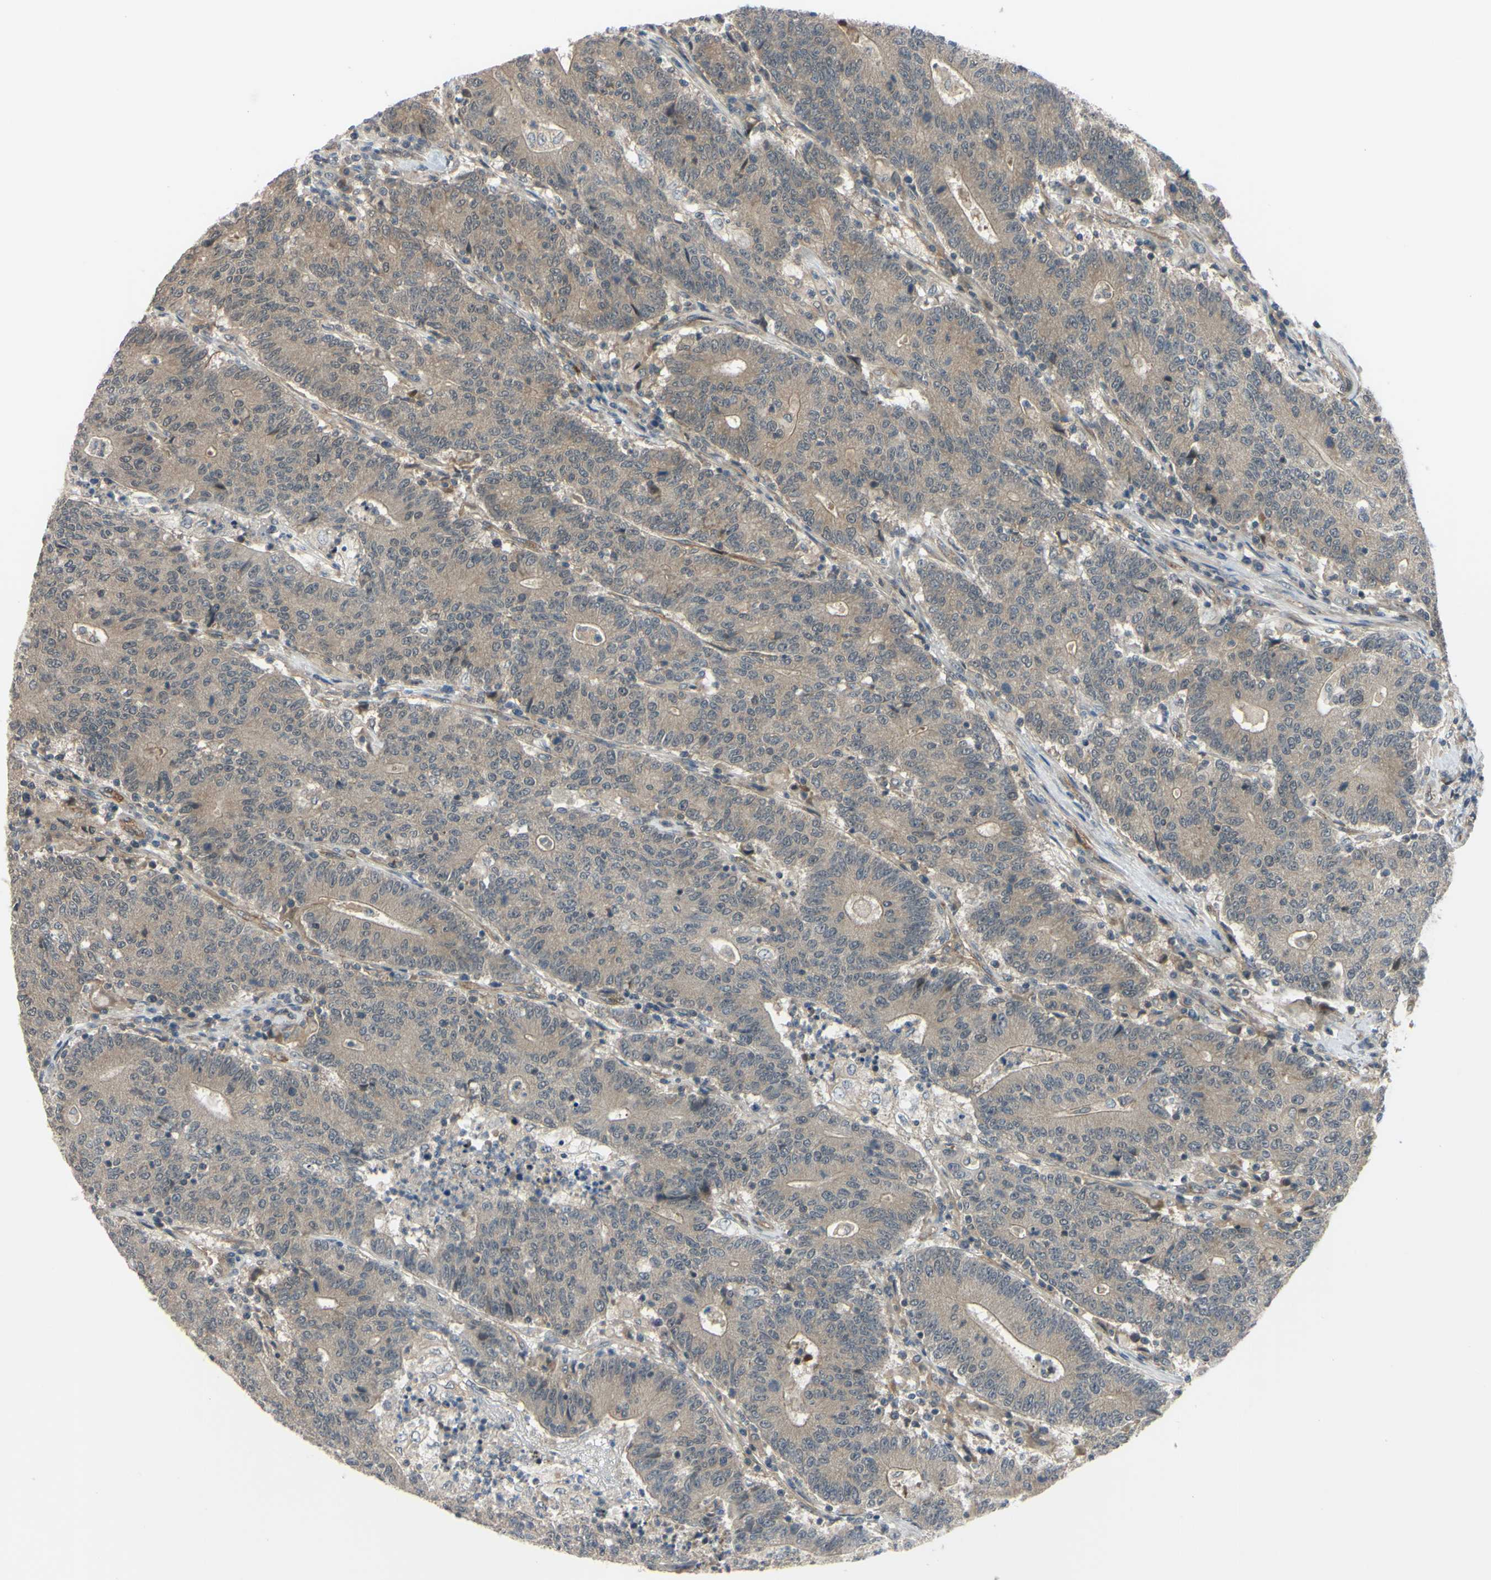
{"staining": {"intensity": "moderate", "quantity": ">75%", "location": "cytoplasmic/membranous"}, "tissue": "colorectal cancer", "cell_type": "Tumor cells", "image_type": "cancer", "snomed": [{"axis": "morphology", "description": "Normal tissue, NOS"}, {"axis": "morphology", "description": "Adenocarcinoma, NOS"}, {"axis": "topography", "description": "Colon"}], "caption": "The photomicrograph exhibits a brown stain indicating the presence of a protein in the cytoplasmic/membranous of tumor cells in colorectal adenocarcinoma.", "gene": "COMMD9", "patient": {"sex": "female", "age": 75}}